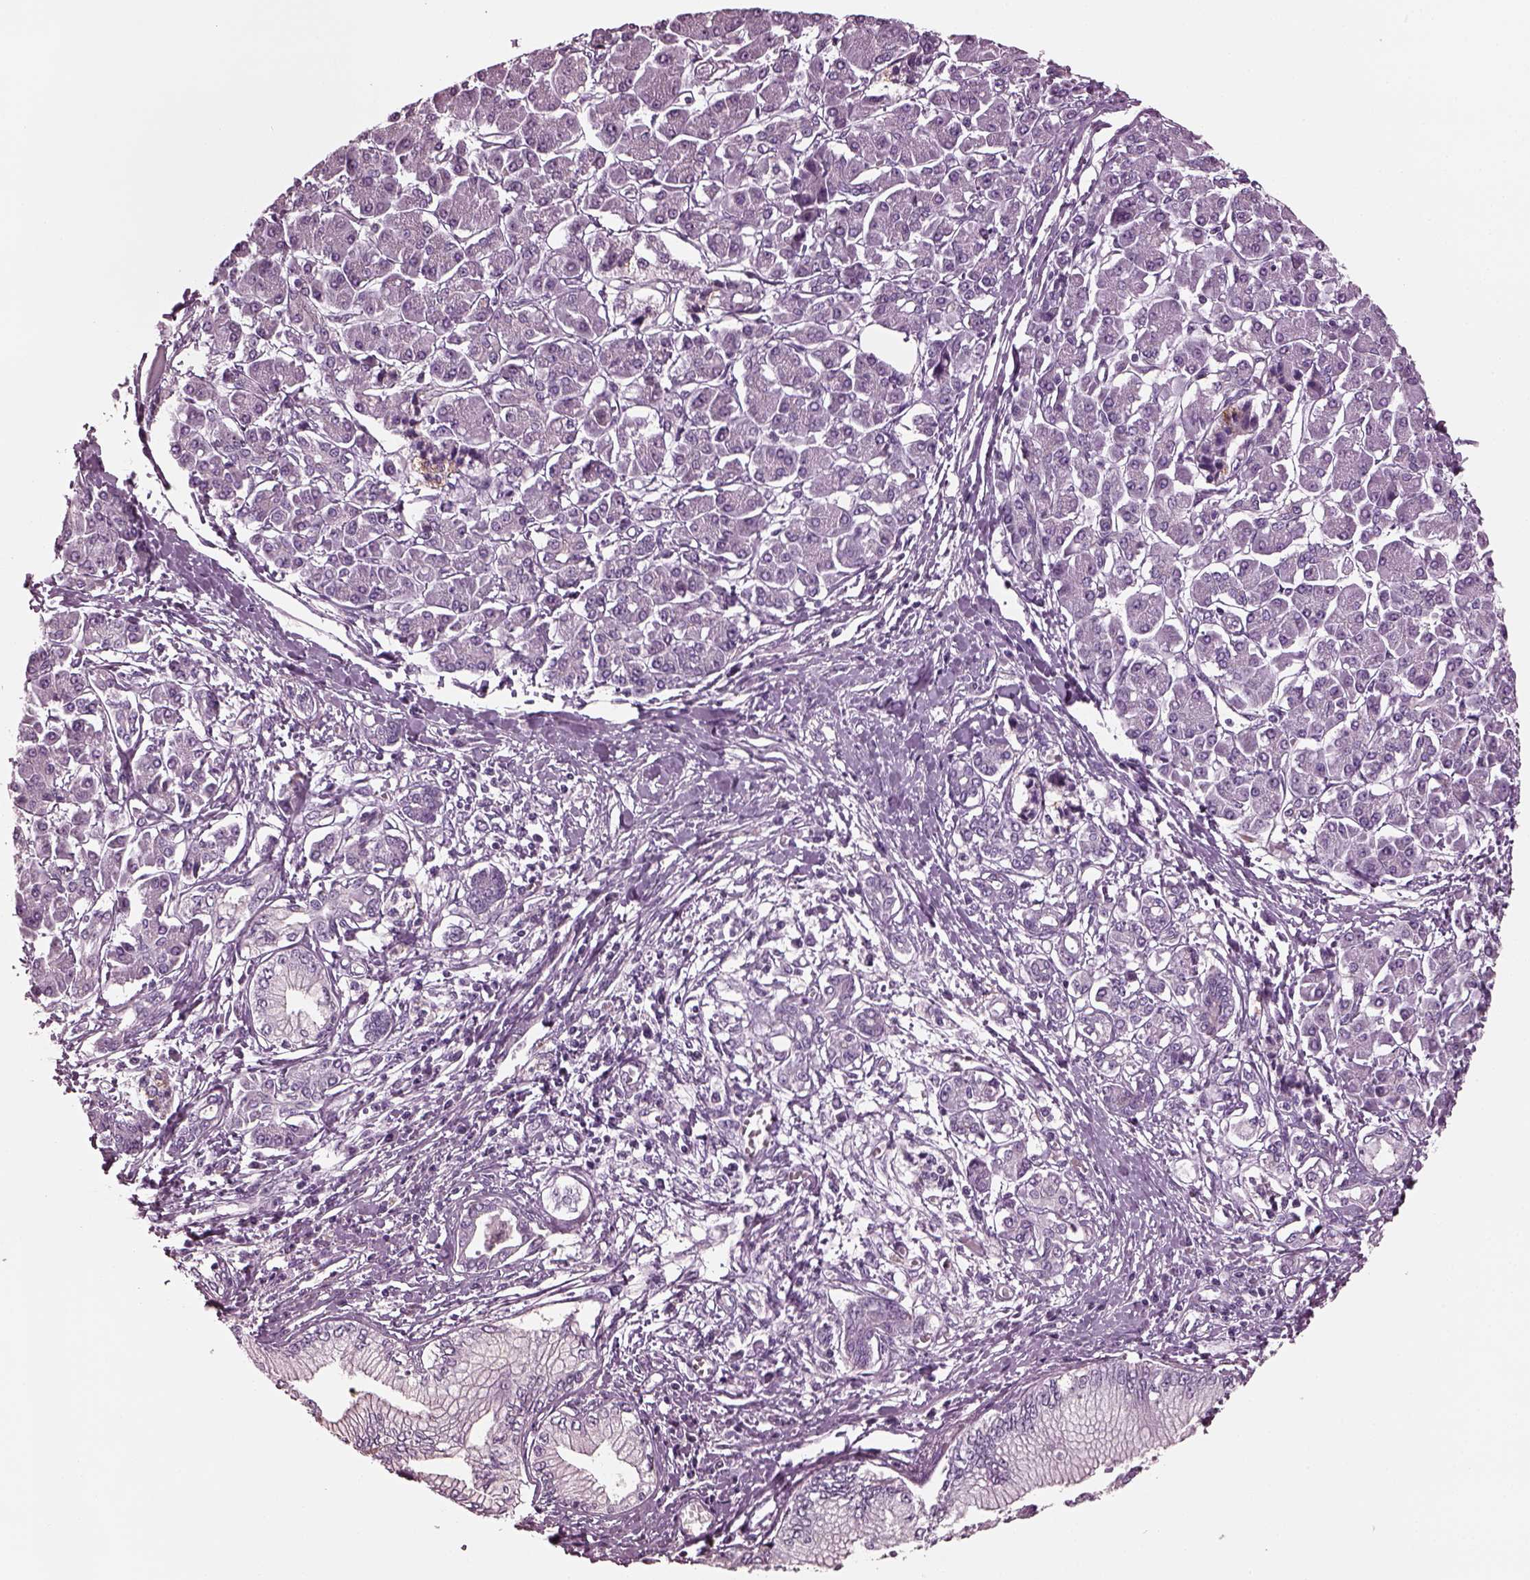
{"staining": {"intensity": "negative", "quantity": "none", "location": "none"}, "tissue": "pancreatic cancer", "cell_type": "Tumor cells", "image_type": "cancer", "snomed": [{"axis": "morphology", "description": "Adenocarcinoma, NOS"}, {"axis": "topography", "description": "Pancreas"}], "caption": "There is no significant staining in tumor cells of adenocarcinoma (pancreatic).", "gene": "GDF11", "patient": {"sex": "female", "age": 68}}